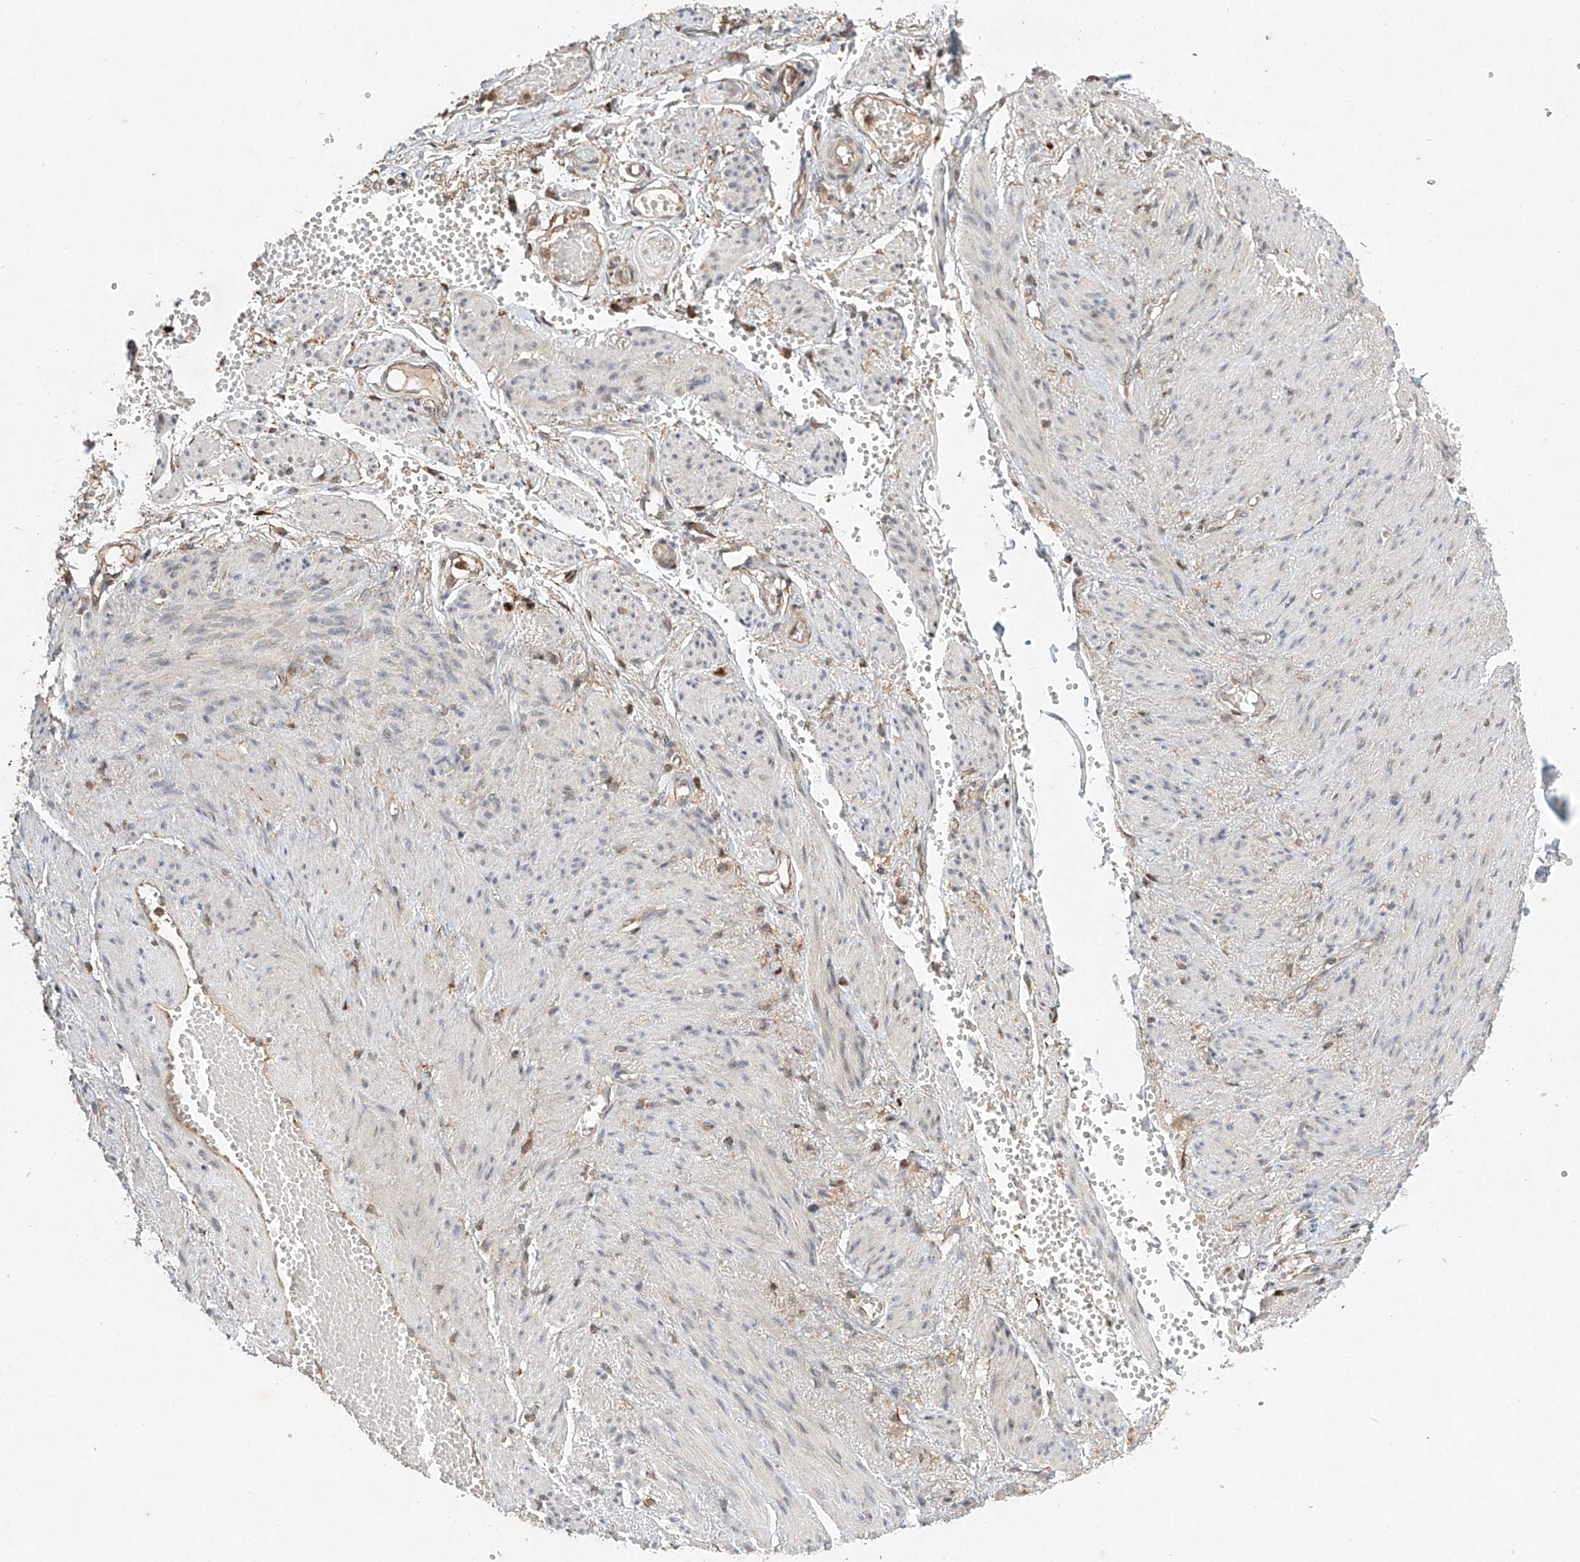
{"staining": {"intensity": "moderate", "quantity": "25%-75%", "location": "cytoplasmic/membranous"}, "tissue": "adipose tissue", "cell_type": "Adipocytes", "image_type": "normal", "snomed": [{"axis": "morphology", "description": "Normal tissue, NOS"}, {"axis": "topography", "description": "Smooth muscle"}, {"axis": "topography", "description": "Peripheral nerve tissue"}], "caption": "Approximately 25%-75% of adipocytes in unremarkable human adipose tissue demonstrate moderate cytoplasmic/membranous protein expression as visualized by brown immunohistochemical staining.", "gene": "DCAF11", "patient": {"sex": "female", "age": 39}}